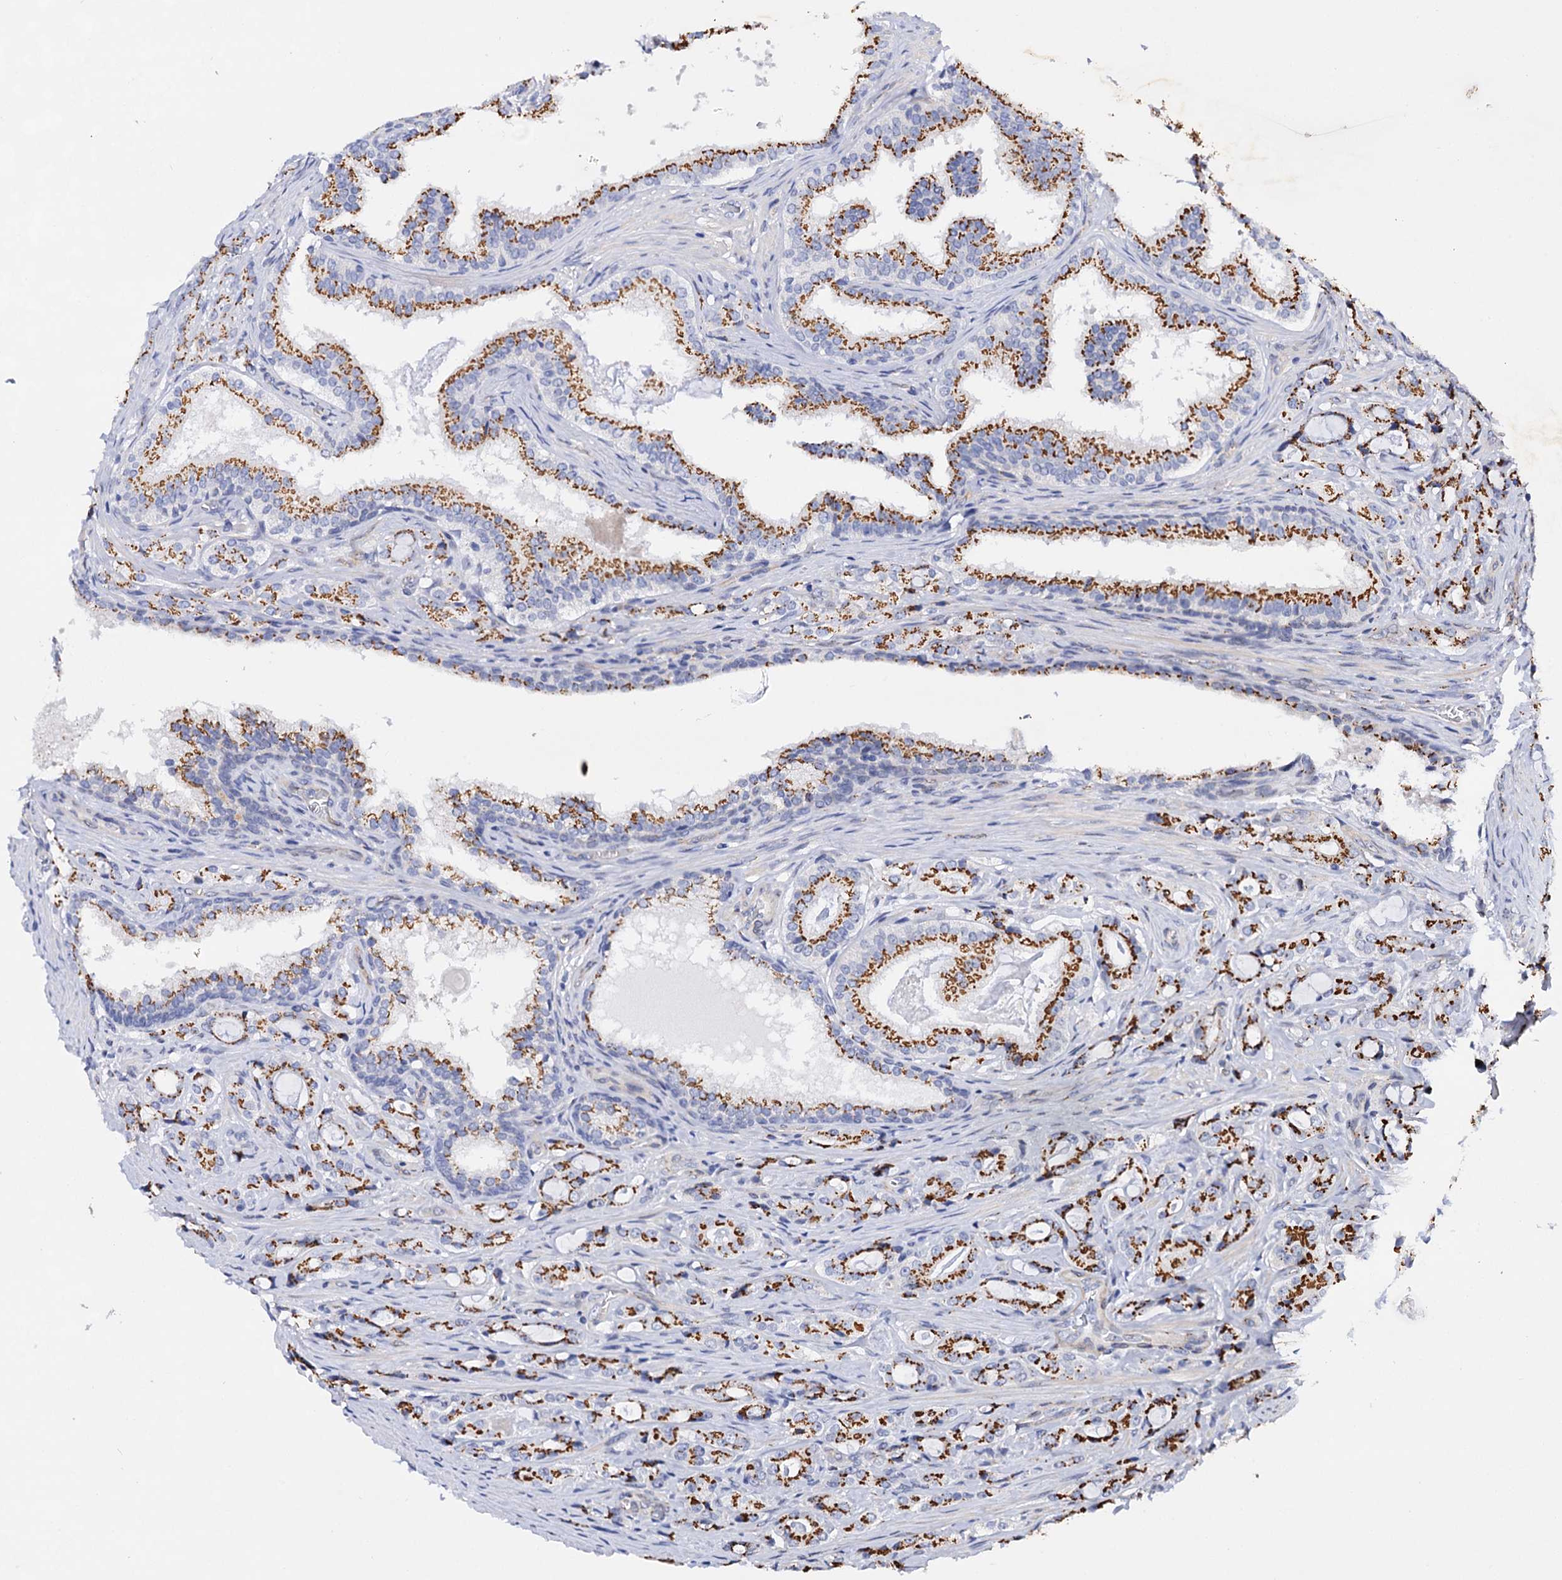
{"staining": {"intensity": "strong", "quantity": ">75%", "location": "cytoplasmic/membranous"}, "tissue": "prostate cancer", "cell_type": "Tumor cells", "image_type": "cancer", "snomed": [{"axis": "morphology", "description": "Adenocarcinoma, High grade"}, {"axis": "topography", "description": "Prostate"}], "caption": "This is a micrograph of immunohistochemistry staining of prostate cancer, which shows strong staining in the cytoplasmic/membranous of tumor cells.", "gene": "C11orf96", "patient": {"sex": "male", "age": 63}}